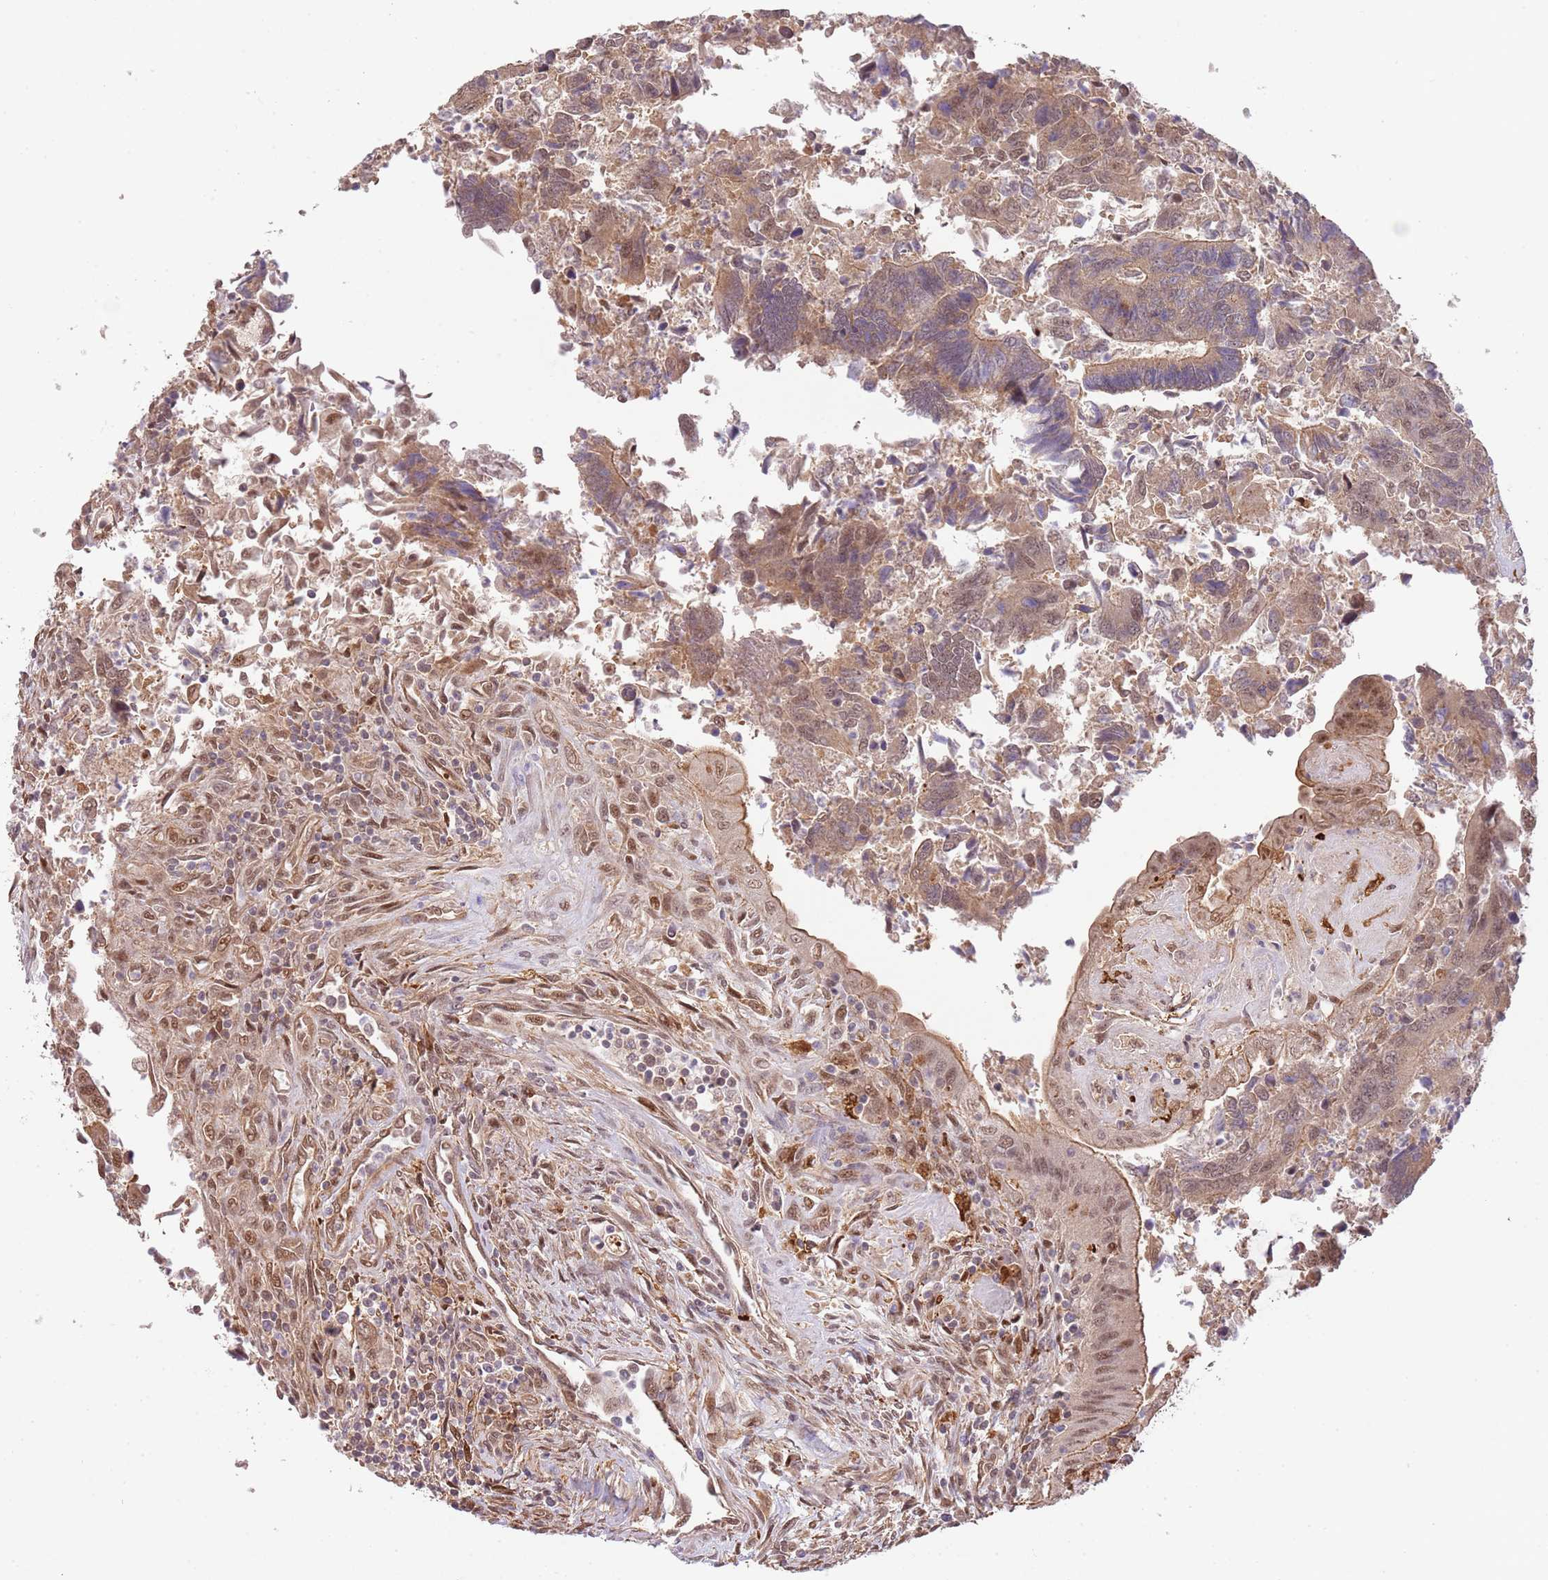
{"staining": {"intensity": "weak", "quantity": "25%-75%", "location": "cytoplasmic/membranous,nuclear"}, "tissue": "colorectal cancer", "cell_type": "Tumor cells", "image_type": "cancer", "snomed": [{"axis": "morphology", "description": "Adenocarcinoma, NOS"}, {"axis": "topography", "description": "Colon"}], "caption": "Weak cytoplasmic/membranous and nuclear expression is identified in approximately 25%-75% of tumor cells in colorectal cancer.", "gene": "PLSCR5", "patient": {"sex": "female", "age": 67}}